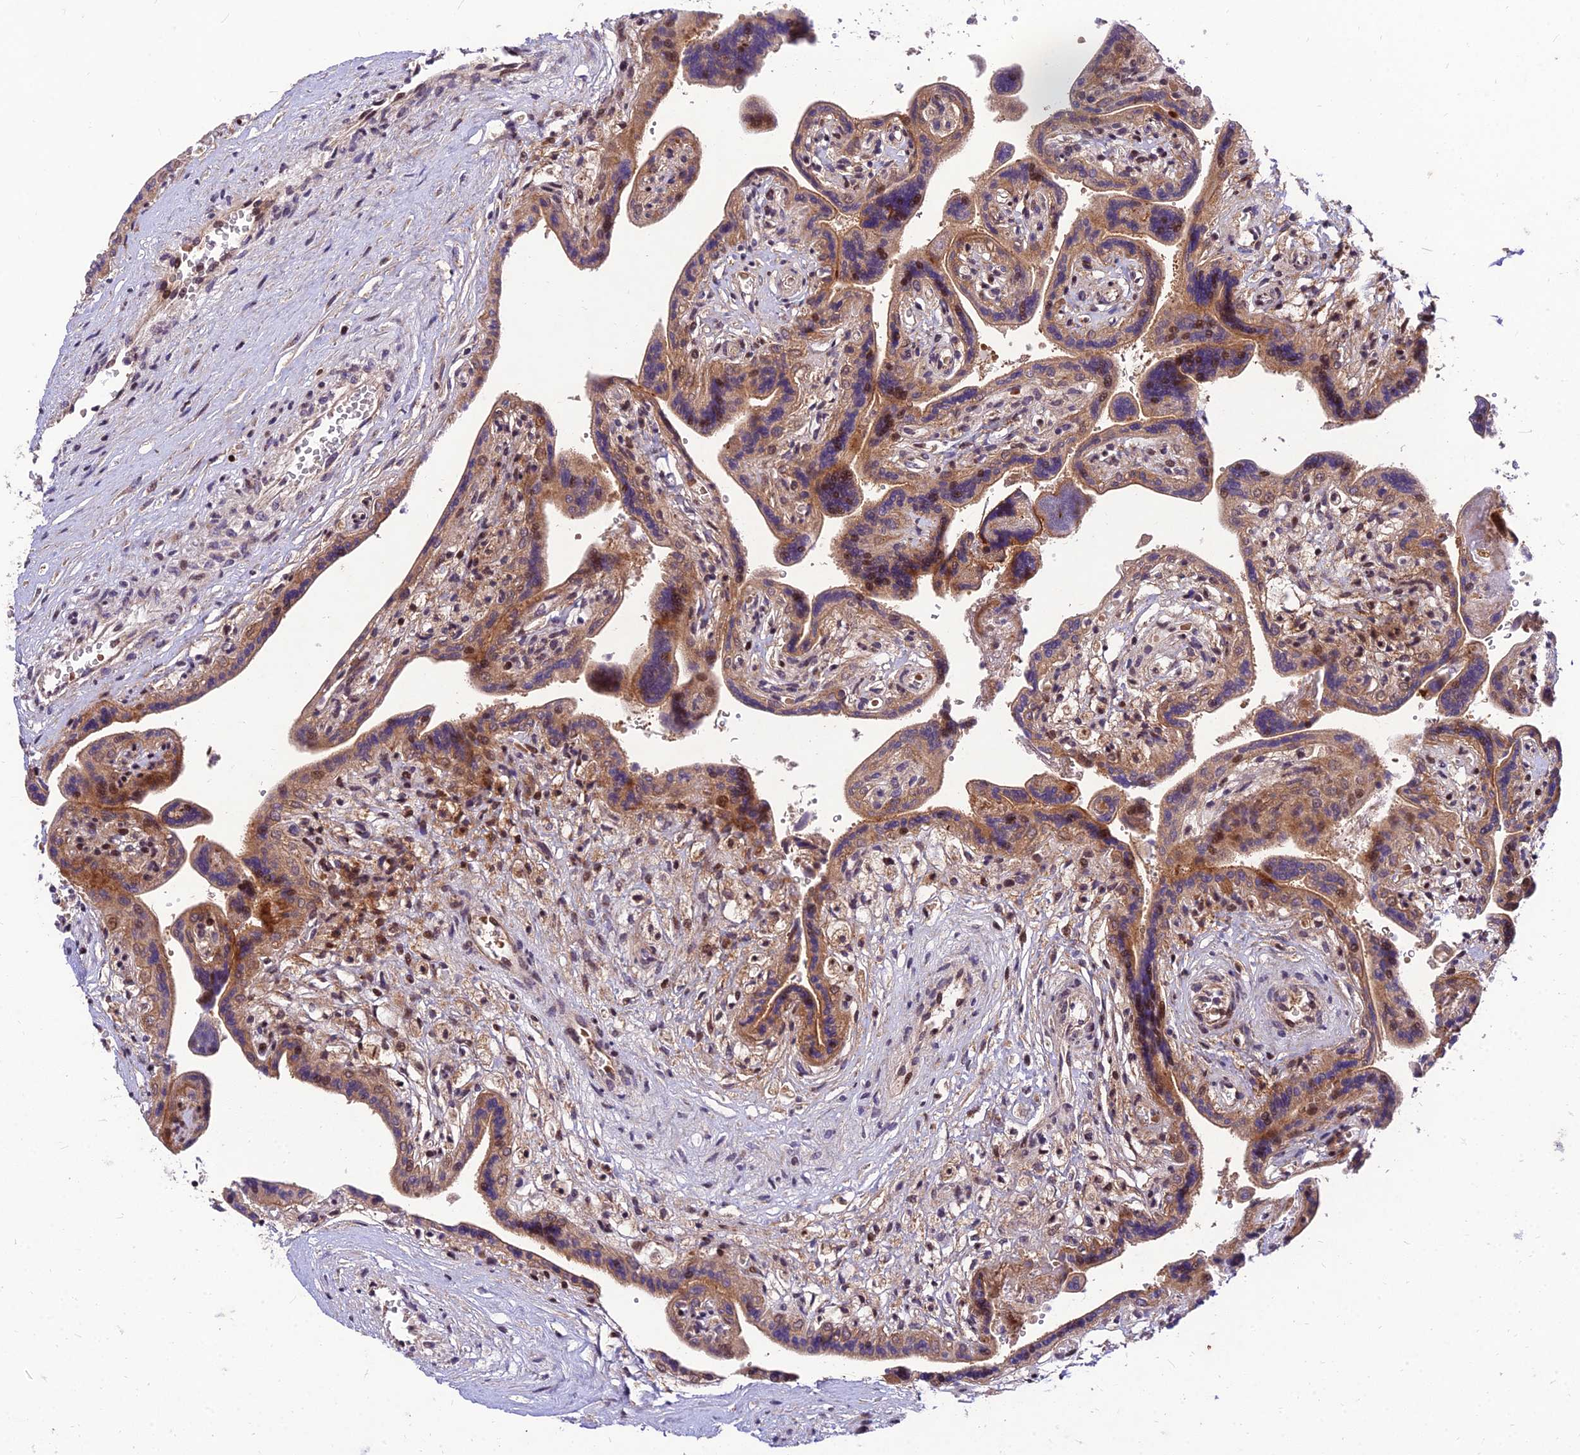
{"staining": {"intensity": "moderate", "quantity": "25%-75%", "location": "cytoplasmic/membranous"}, "tissue": "placenta", "cell_type": "Trophoblastic cells", "image_type": "normal", "snomed": [{"axis": "morphology", "description": "Normal tissue, NOS"}, {"axis": "topography", "description": "Placenta"}], "caption": "Immunohistochemical staining of normal human placenta demonstrates medium levels of moderate cytoplasmic/membranous staining in about 25%-75% of trophoblastic cells. (Brightfield microscopy of DAB IHC at high magnification).", "gene": "MKKS", "patient": {"sex": "female", "age": 37}}